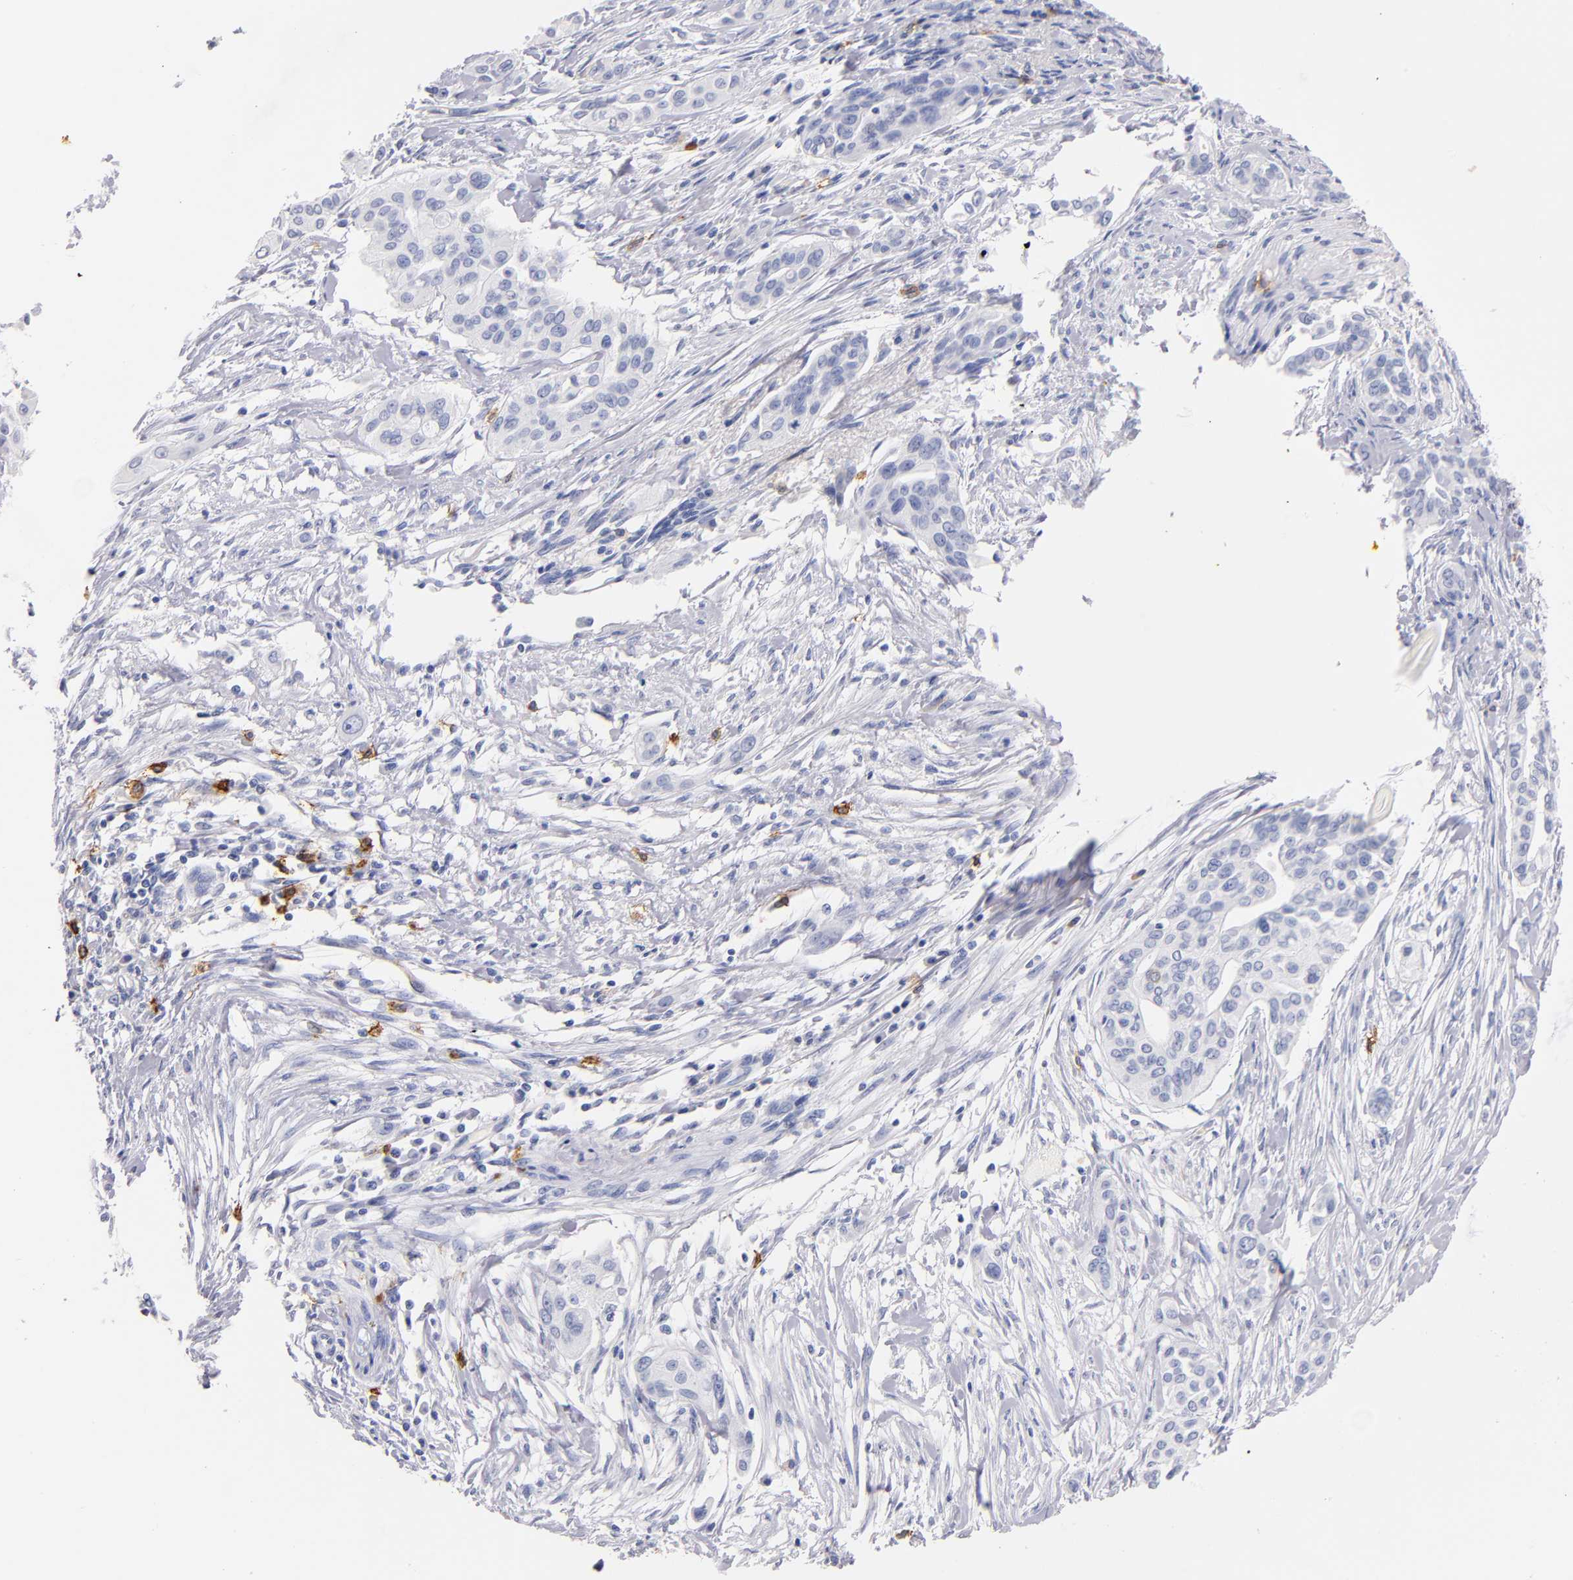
{"staining": {"intensity": "negative", "quantity": "none", "location": "none"}, "tissue": "pancreatic cancer", "cell_type": "Tumor cells", "image_type": "cancer", "snomed": [{"axis": "morphology", "description": "Adenocarcinoma, NOS"}, {"axis": "topography", "description": "Pancreas"}], "caption": "There is no significant positivity in tumor cells of adenocarcinoma (pancreatic).", "gene": "KIT", "patient": {"sex": "female", "age": 60}}